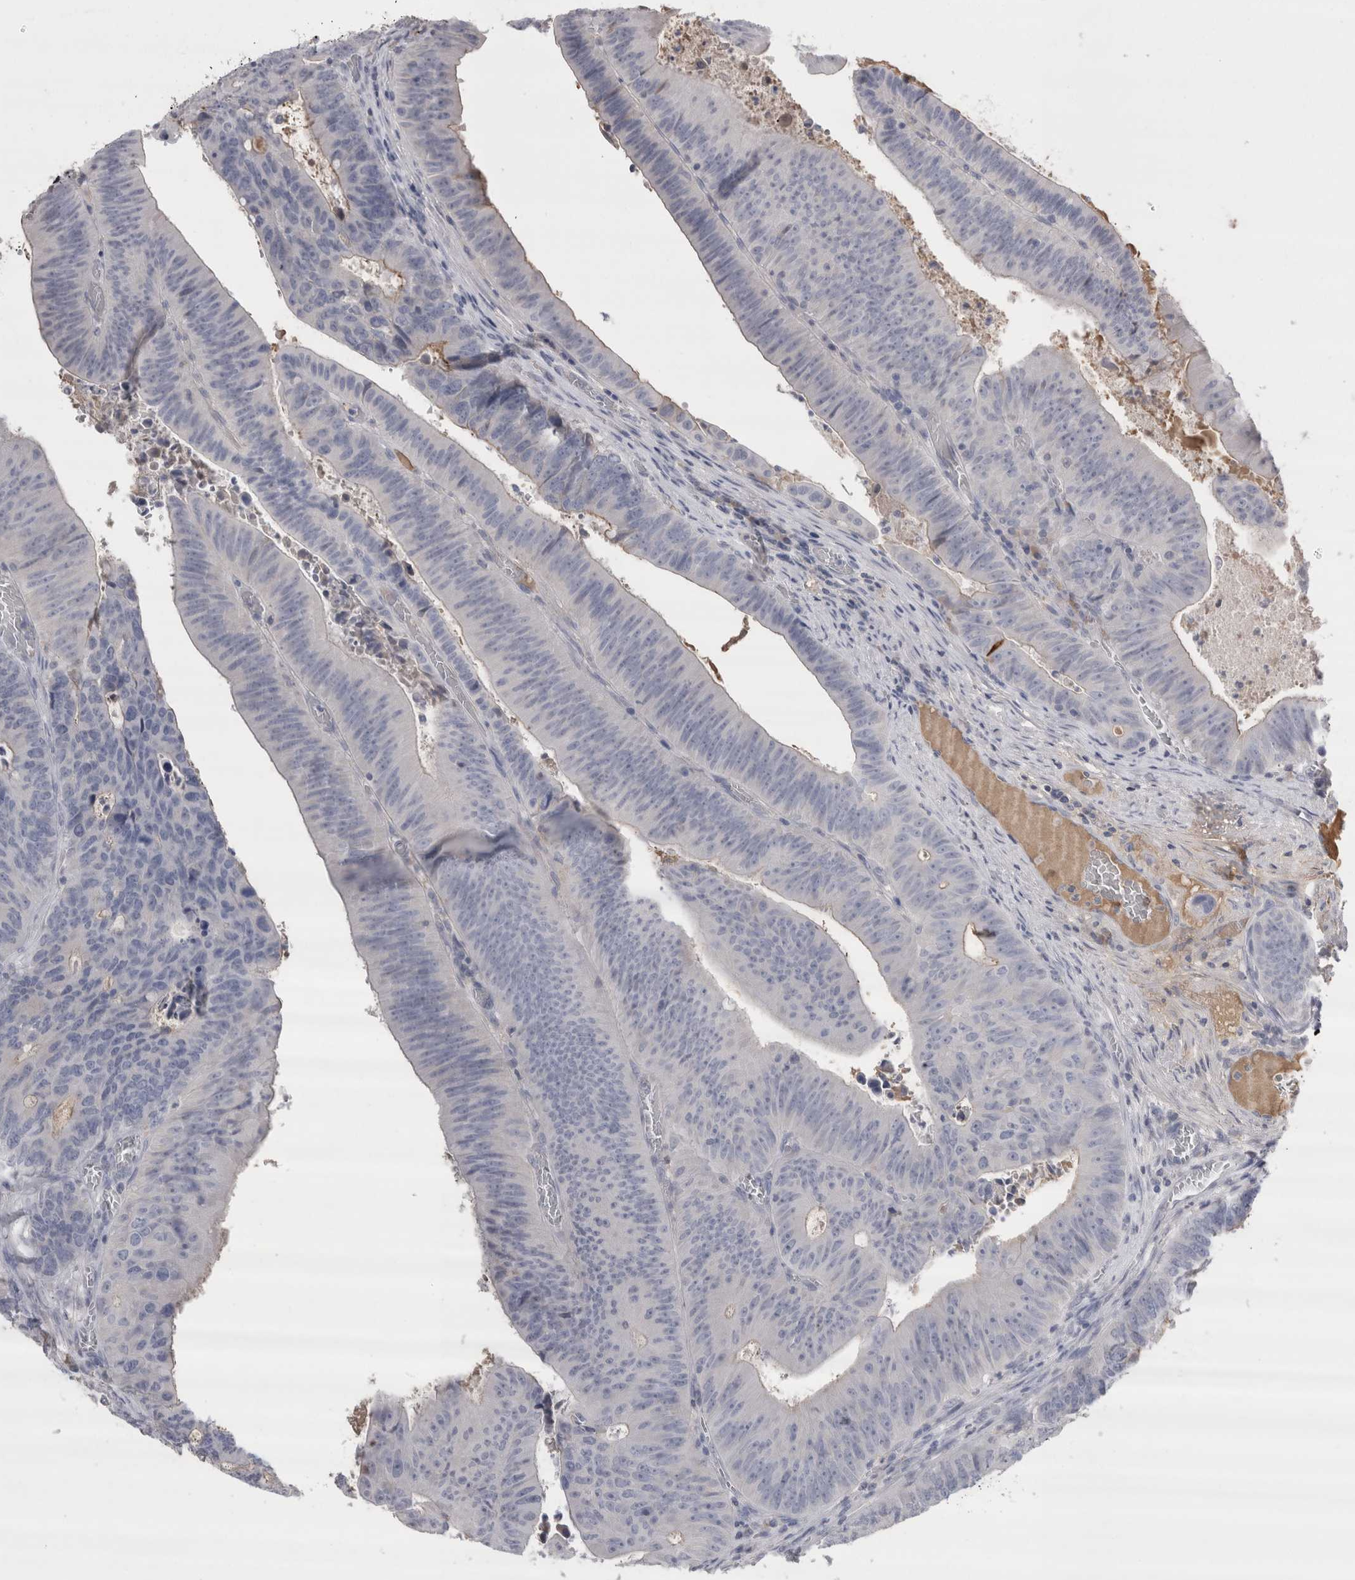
{"staining": {"intensity": "negative", "quantity": "none", "location": "none"}, "tissue": "colorectal cancer", "cell_type": "Tumor cells", "image_type": "cancer", "snomed": [{"axis": "morphology", "description": "Adenocarcinoma, NOS"}, {"axis": "topography", "description": "Colon"}], "caption": "Tumor cells are negative for protein expression in human colorectal cancer.", "gene": "REG1A", "patient": {"sex": "male", "age": 87}}